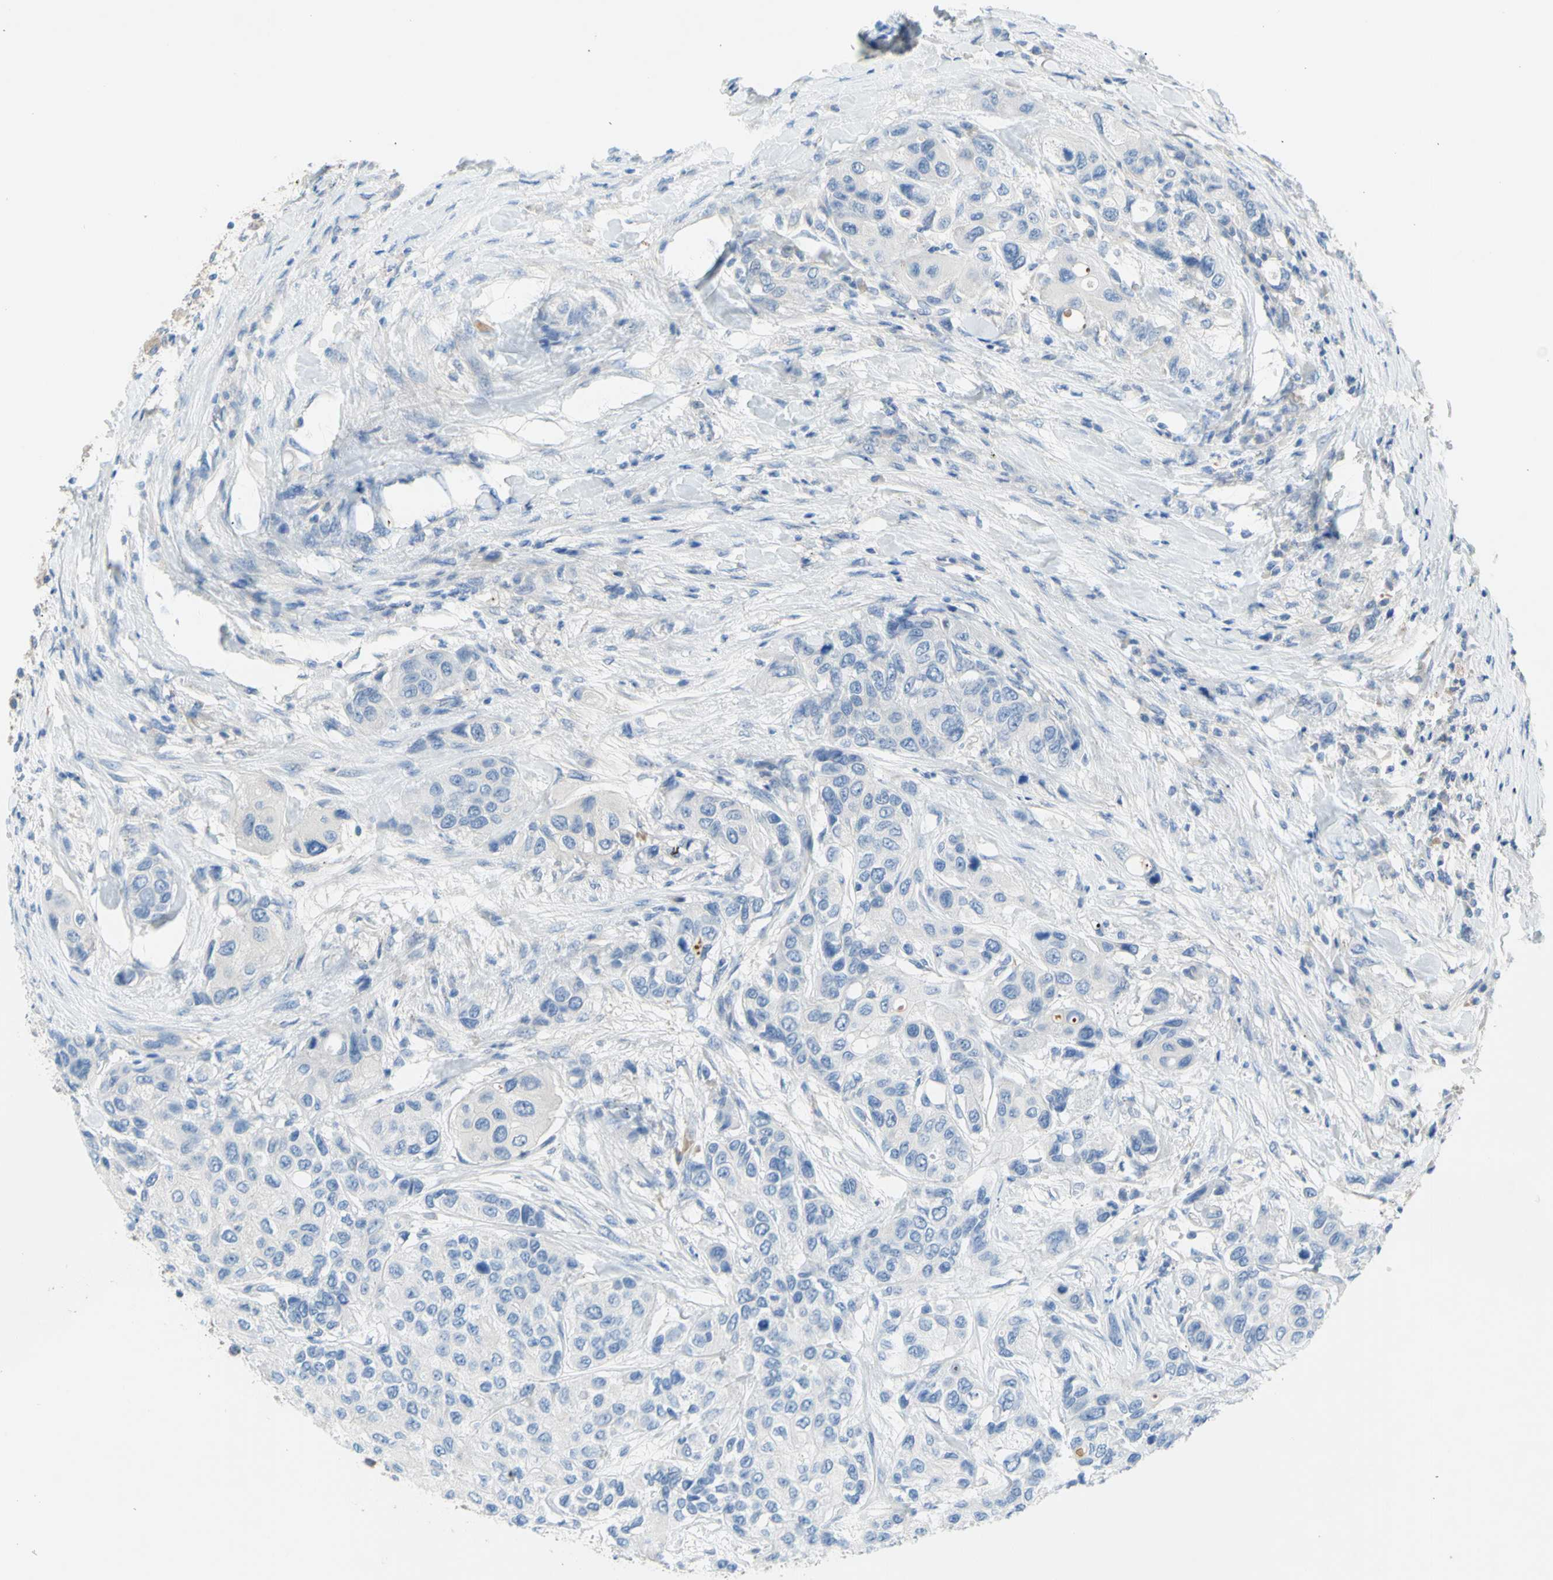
{"staining": {"intensity": "negative", "quantity": "none", "location": "none"}, "tissue": "urothelial cancer", "cell_type": "Tumor cells", "image_type": "cancer", "snomed": [{"axis": "morphology", "description": "Urothelial carcinoma, High grade"}, {"axis": "topography", "description": "Urinary bladder"}], "caption": "An image of human urothelial cancer is negative for staining in tumor cells.", "gene": "TMEM59L", "patient": {"sex": "female", "age": 56}}